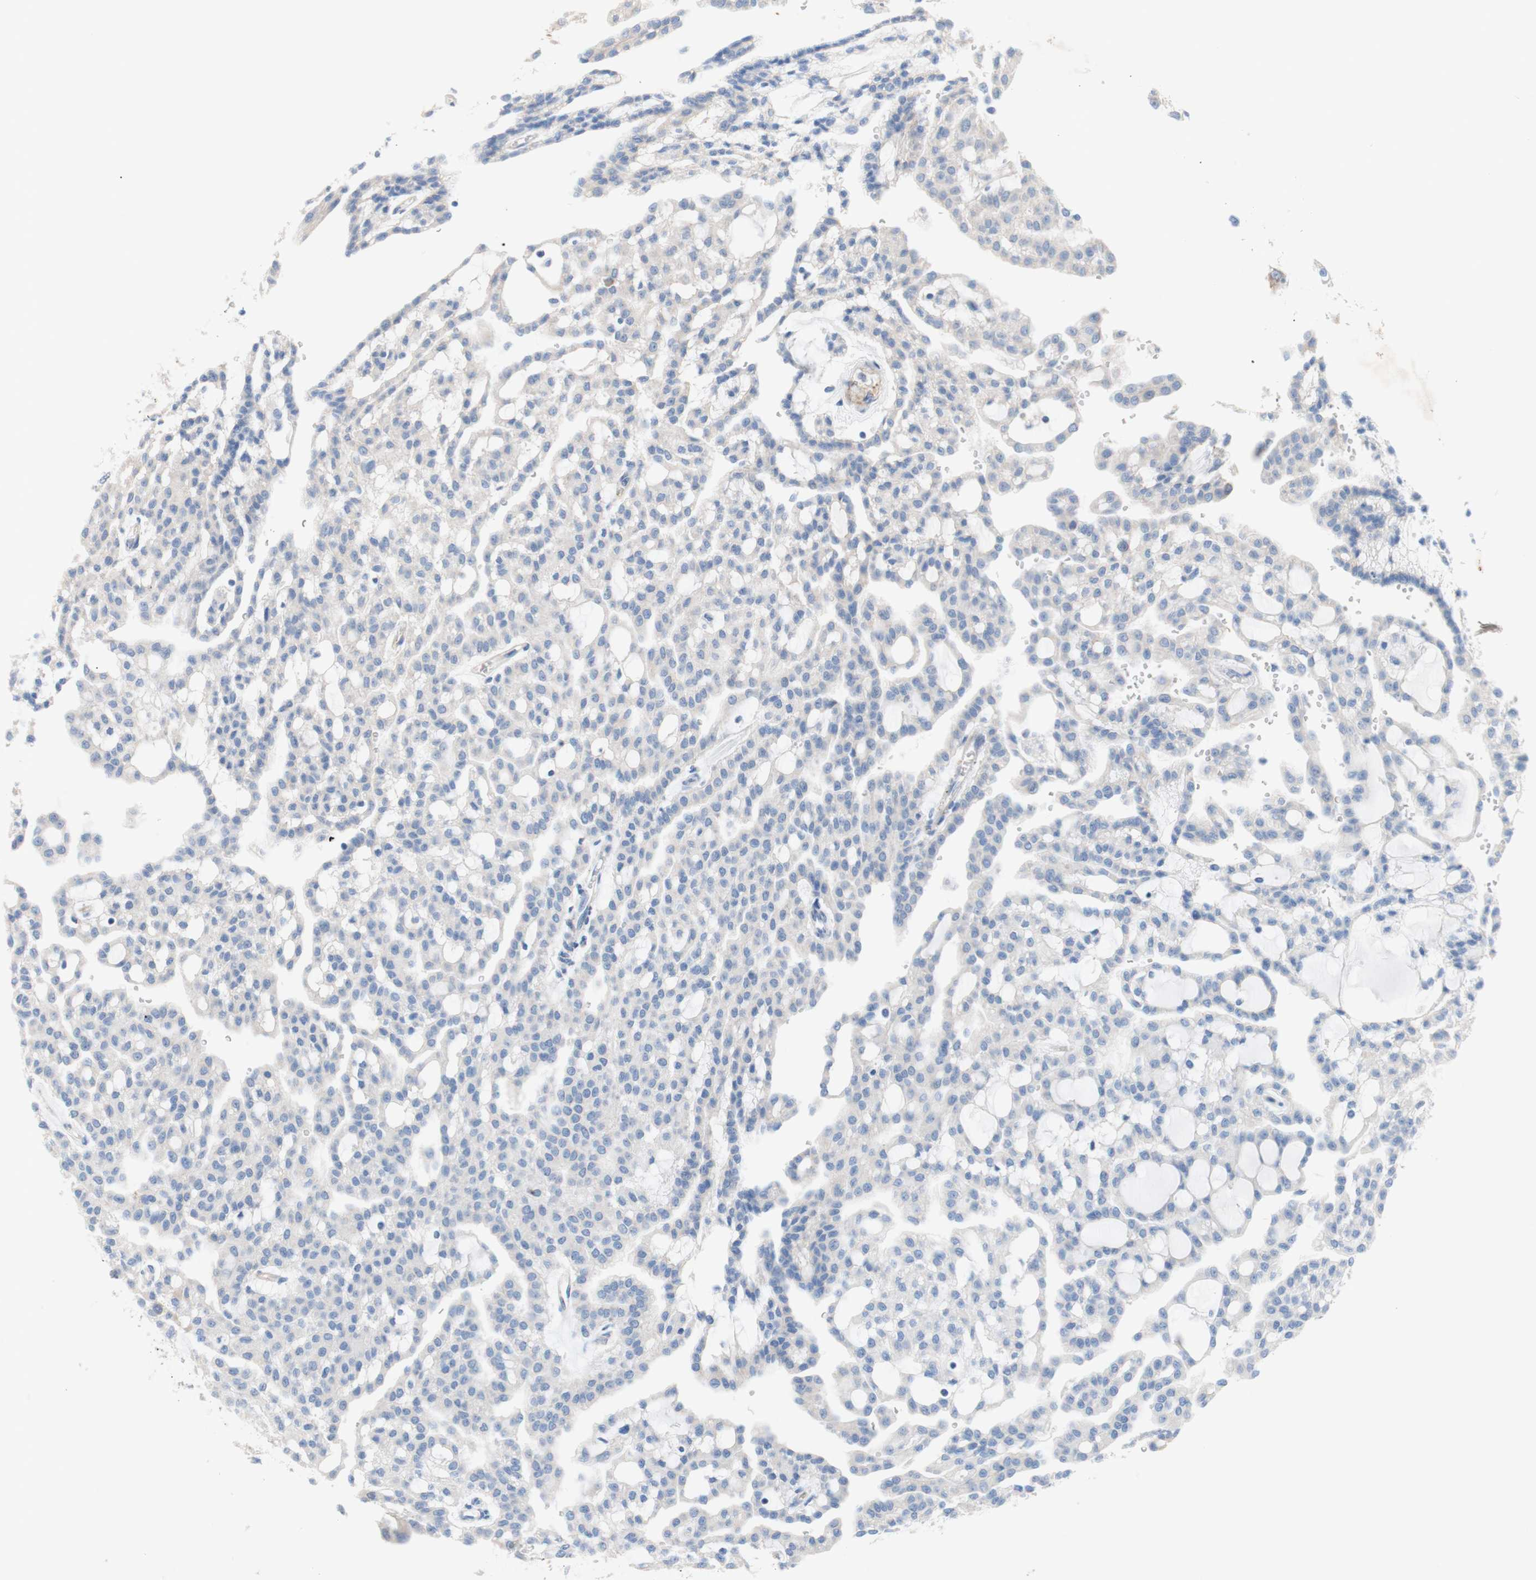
{"staining": {"intensity": "negative", "quantity": "none", "location": "none"}, "tissue": "renal cancer", "cell_type": "Tumor cells", "image_type": "cancer", "snomed": [{"axis": "morphology", "description": "Adenocarcinoma, NOS"}, {"axis": "topography", "description": "Kidney"}], "caption": "This micrograph is of adenocarcinoma (renal) stained with IHC to label a protein in brown with the nuclei are counter-stained blue. There is no positivity in tumor cells.", "gene": "TMIGD2", "patient": {"sex": "male", "age": 63}}